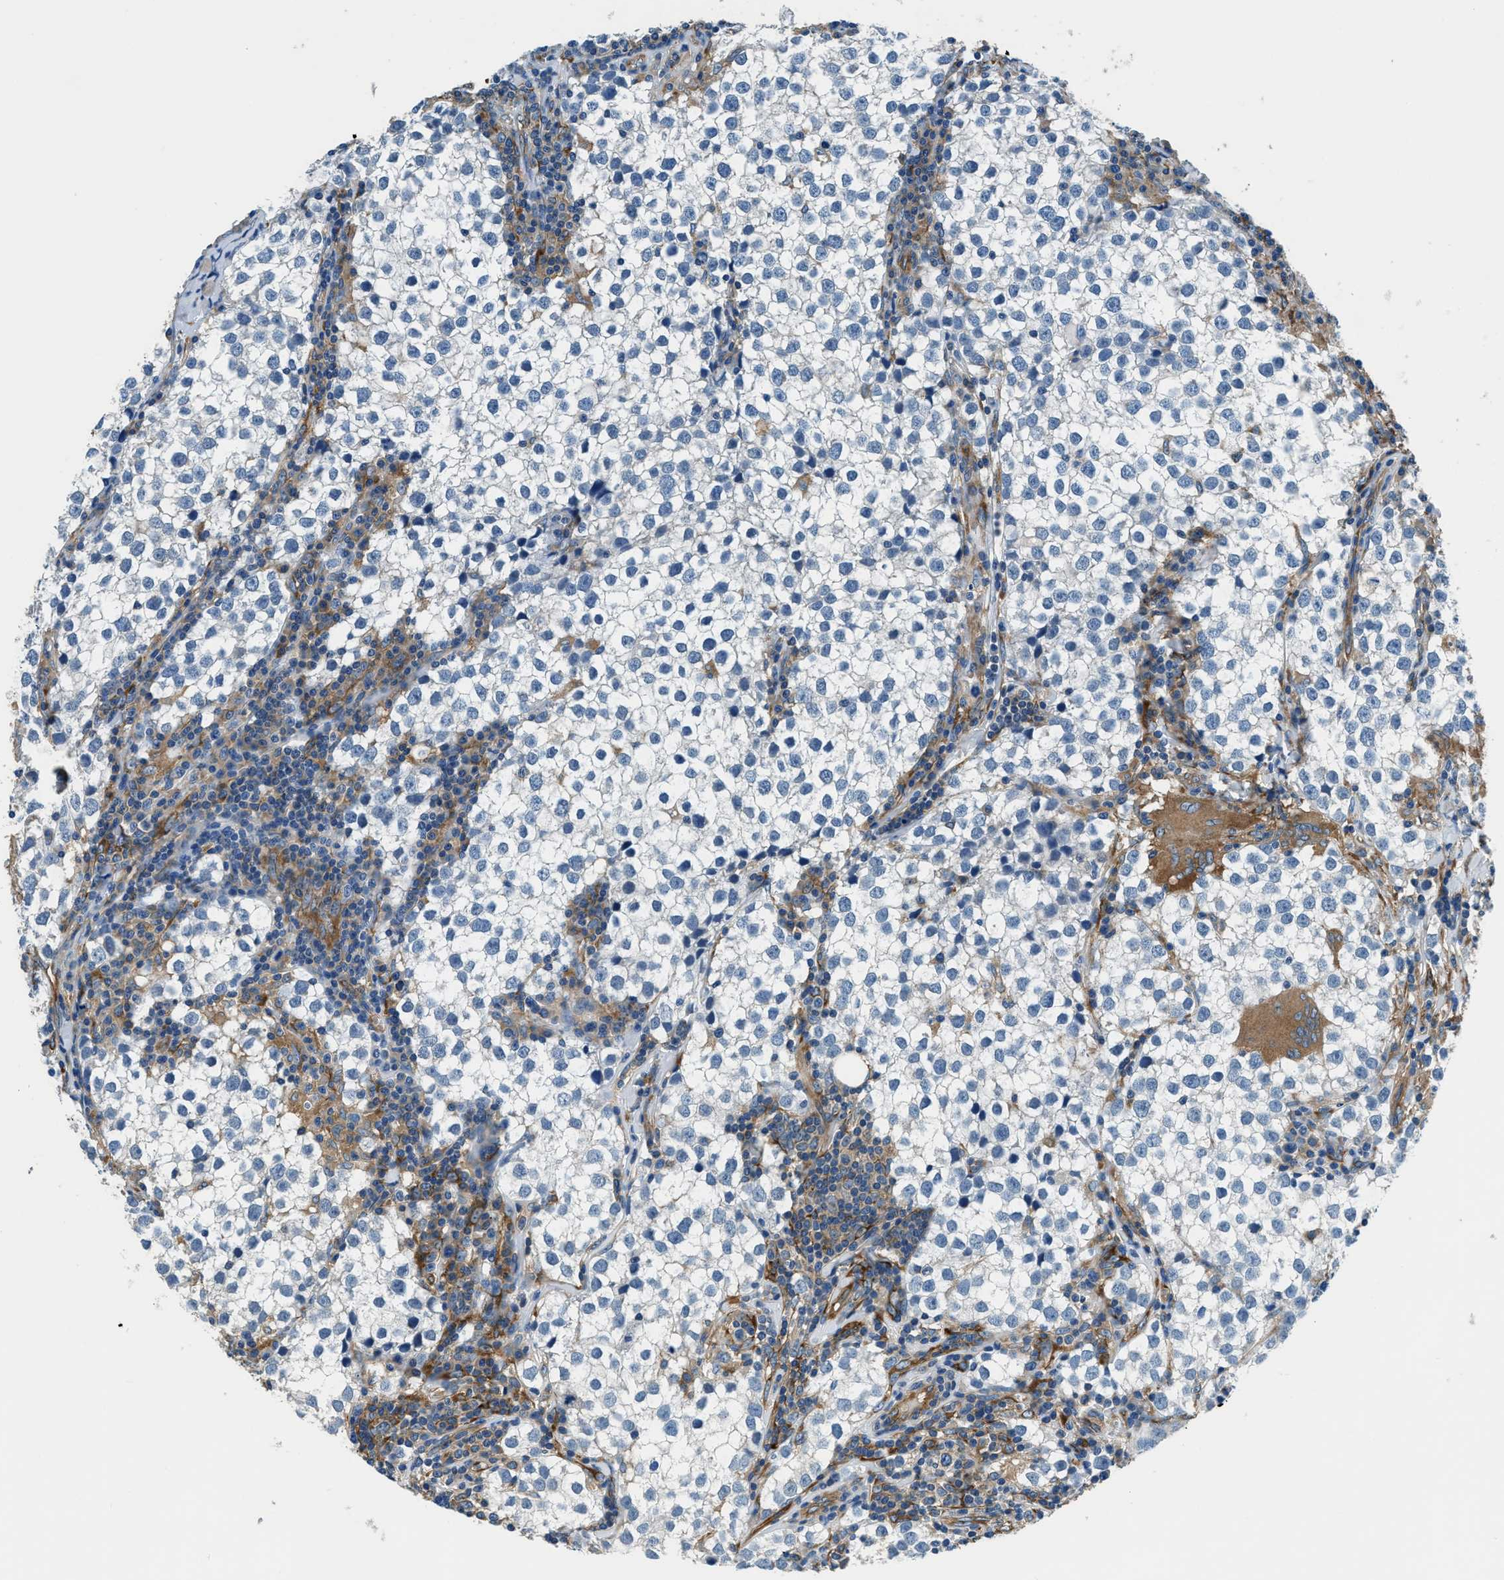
{"staining": {"intensity": "negative", "quantity": "none", "location": "none"}, "tissue": "testis cancer", "cell_type": "Tumor cells", "image_type": "cancer", "snomed": [{"axis": "morphology", "description": "Seminoma, NOS"}, {"axis": "morphology", "description": "Carcinoma, Embryonal, NOS"}, {"axis": "topography", "description": "Testis"}], "caption": "Tumor cells are negative for protein expression in human testis cancer.", "gene": "EEA1", "patient": {"sex": "male", "age": 36}}